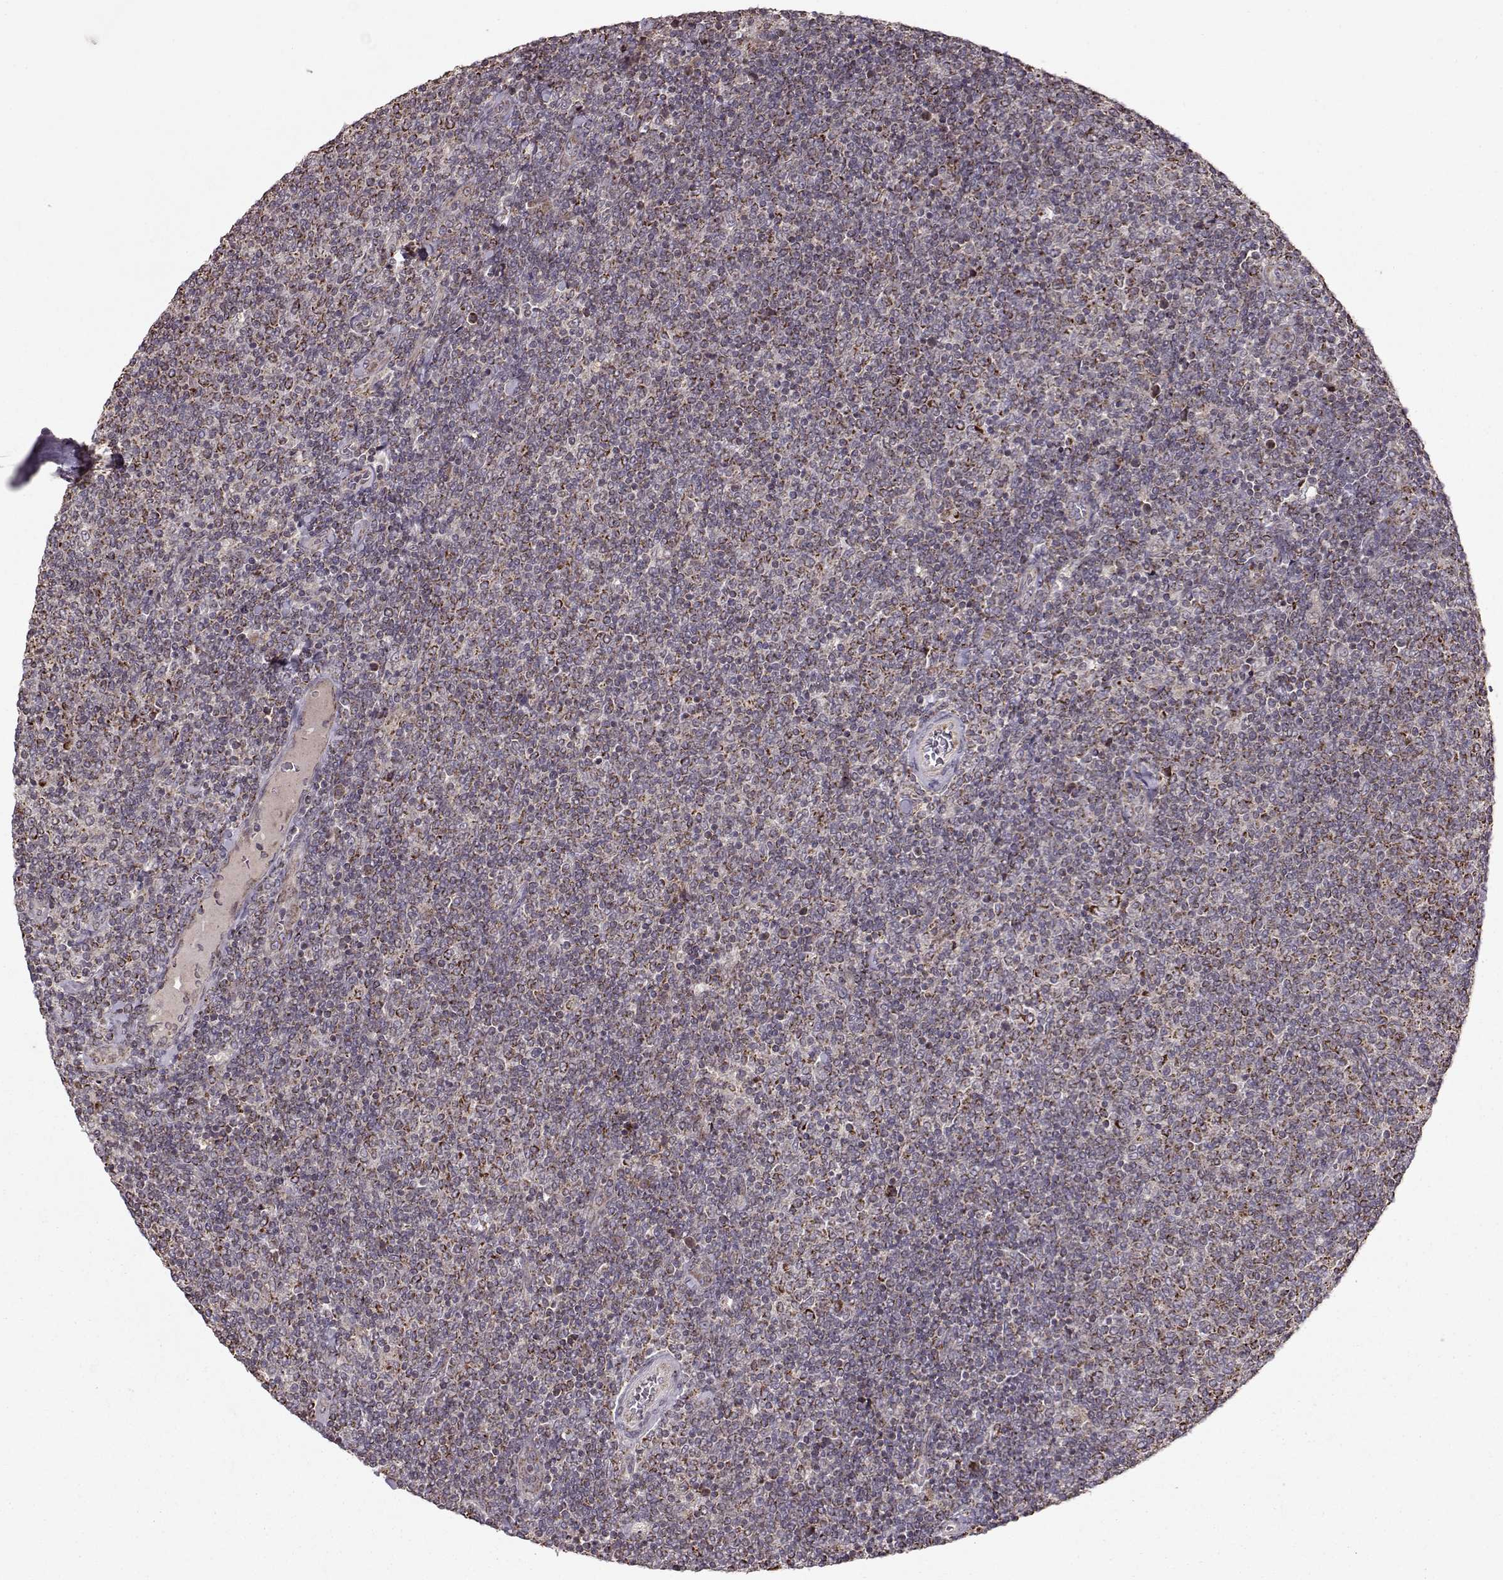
{"staining": {"intensity": "strong", "quantity": ">75%", "location": "cytoplasmic/membranous"}, "tissue": "lymphoma", "cell_type": "Tumor cells", "image_type": "cancer", "snomed": [{"axis": "morphology", "description": "Malignant lymphoma, non-Hodgkin's type, Low grade"}, {"axis": "topography", "description": "Lymph node"}], "caption": "Protein staining displays strong cytoplasmic/membranous expression in about >75% of tumor cells in malignant lymphoma, non-Hodgkin's type (low-grade).", "gene": "CMTM3", "patient": {"sex": "male", "age": 52}}